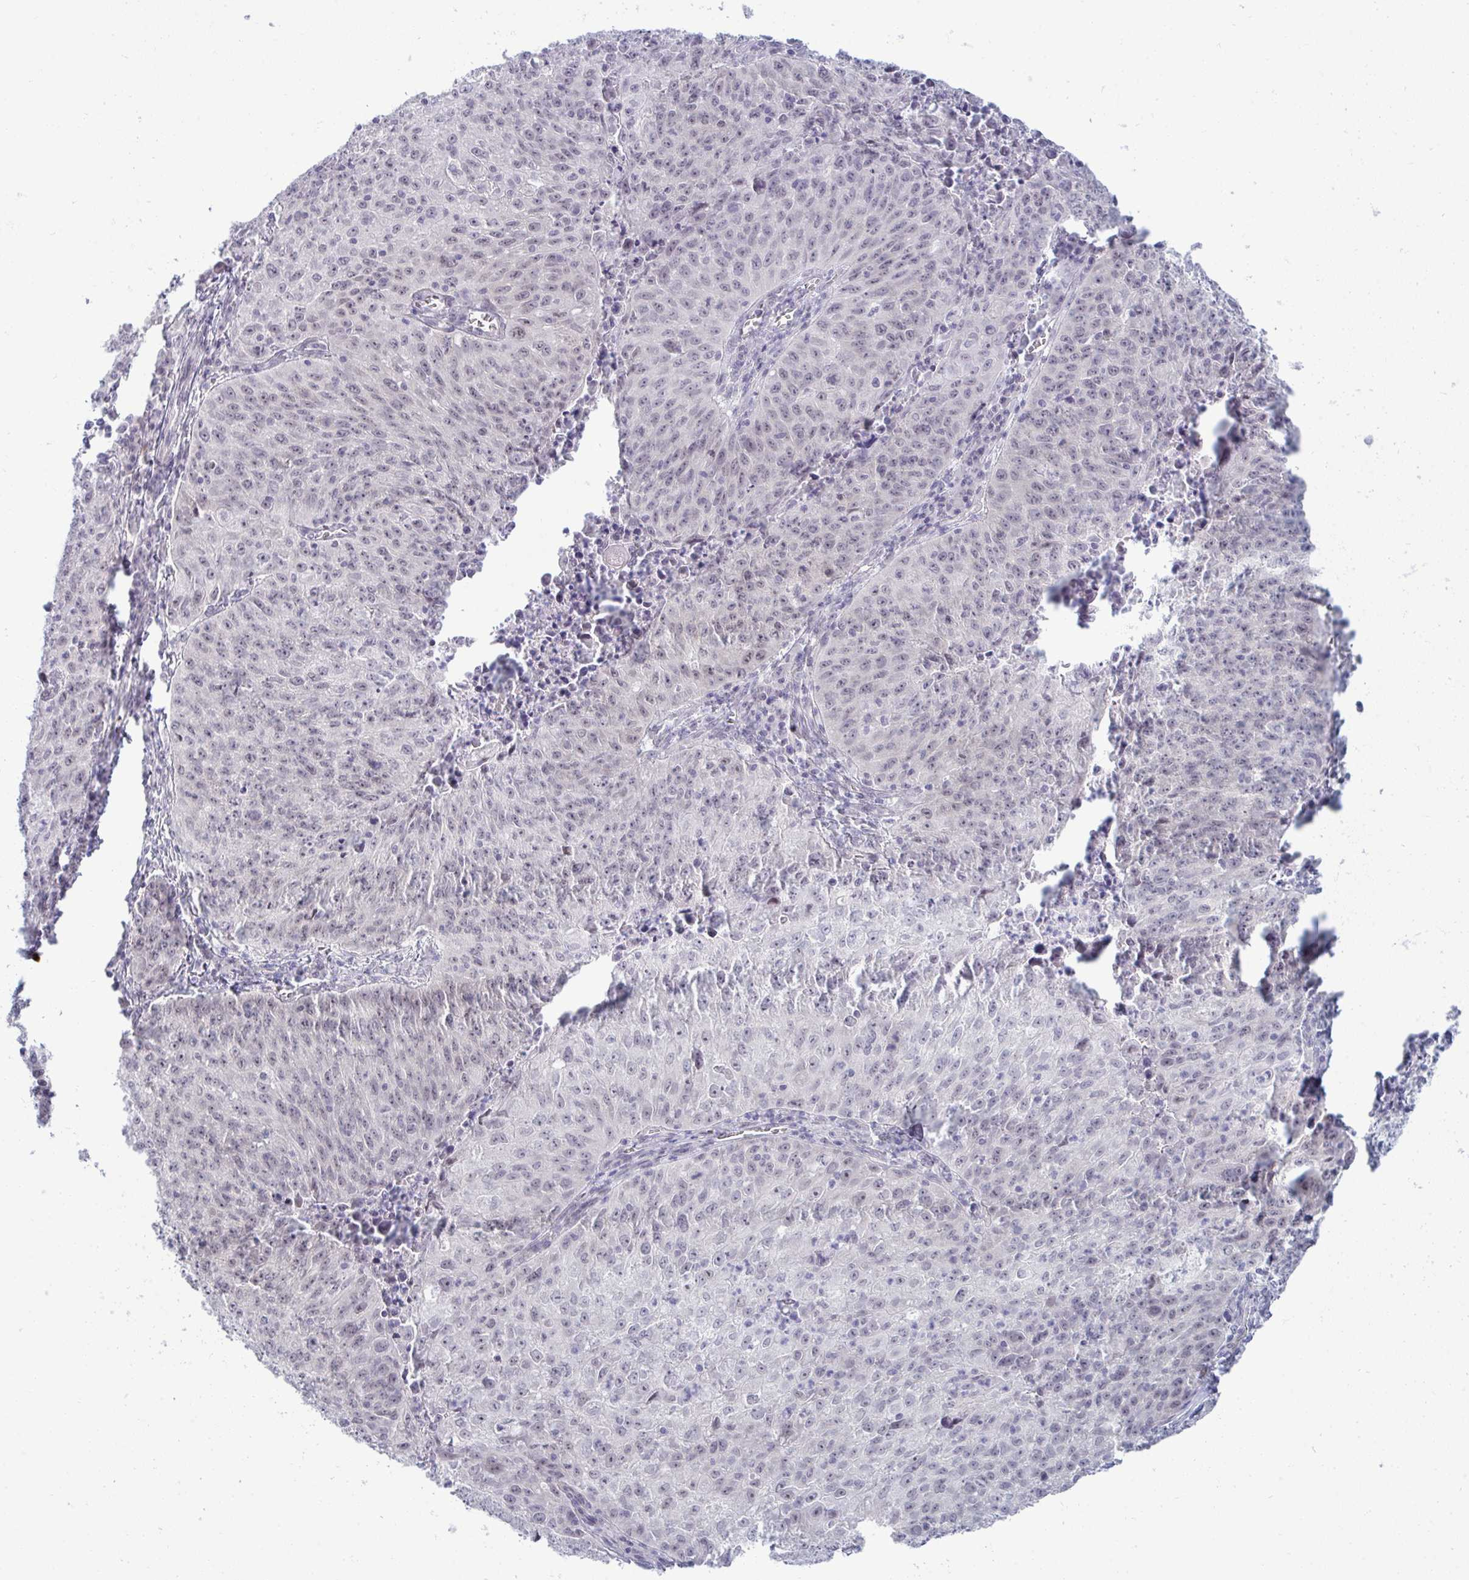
{"staining": {"intensity": "negative", "quantity": "none", "location": "none"}, "tissue": "lung cancer", "cell_type": "Tumor cells", "image_type": "cancer", "snomed": [{"axis": "morphology", "description": "Squamous cell carcinoma, NOS"}, {"axis": "morphology", "description": "Squamous cell carcinoma, metastatic, NOS"}, {"axis": "topography", "description": "Bronchus"}, {"axis": "topography", "description": "Lung"}], "caption": "Human lung cancer stained for a protein using immunohistochemistry shows no positivity in tumor cells.", "gene": "RNASEH1", "patient": {"sex": "male", "age": 62}}